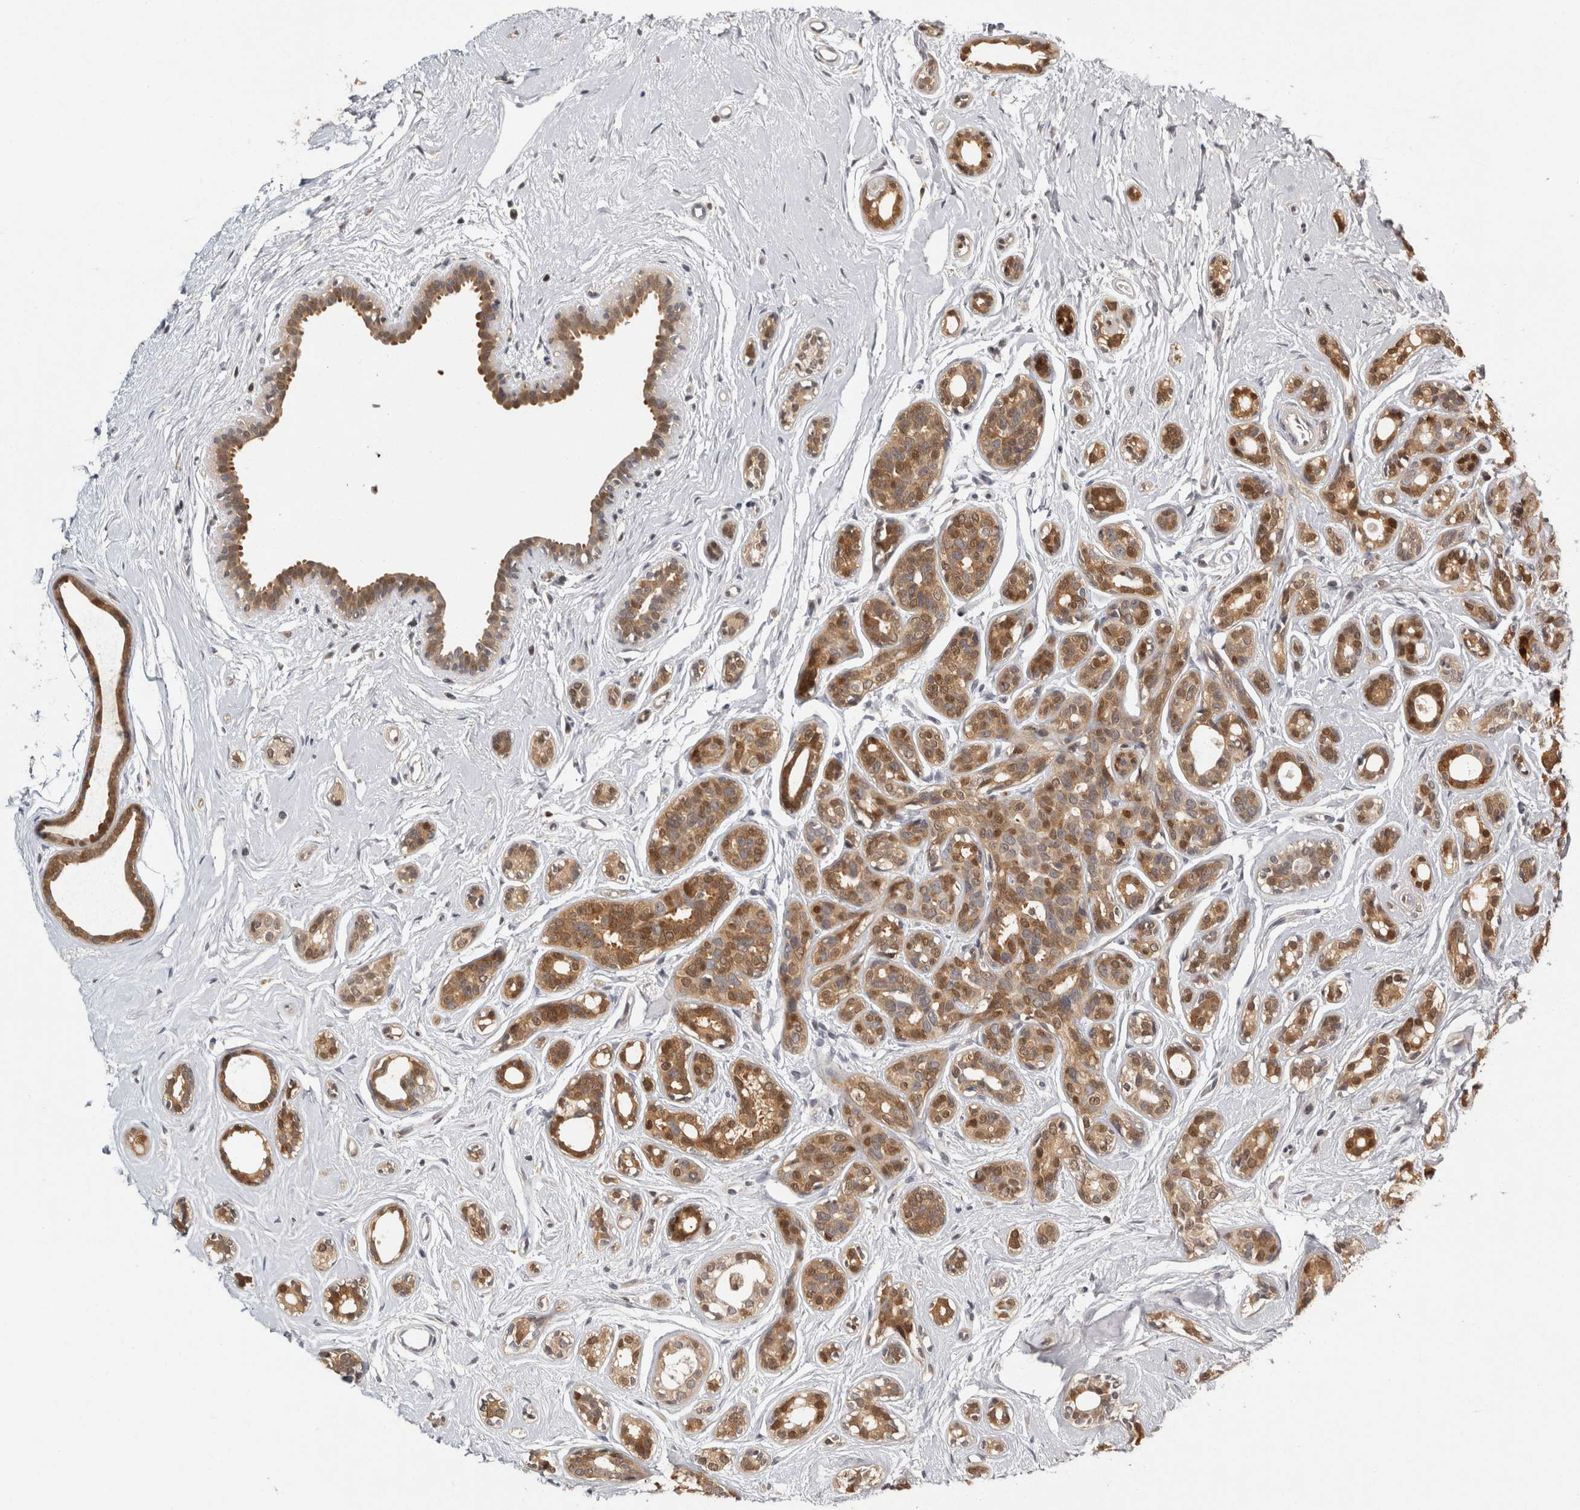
{"staining": {"intensity": "moderate", "quantity": ">75%", "location": "cytoplasmic/membranous"}, "tissue": "breast cancer", "cell_type": "Tumor cells", "image_type": "cancer", "snomed": [{"axis": "morphology", "description": "Duct carcinoma"}, {"axis": "topography", "description": "Breast"}], "caption": "There is medium levels of moderate cytoplasmic/membranous positivity in tumor cells of breast infiltrating ductal carcinoma, as demonstrated by immunohistochemical staining (brown color).", "gene": "ACAT2", "patient": {"sex": "female", "age": 55}}